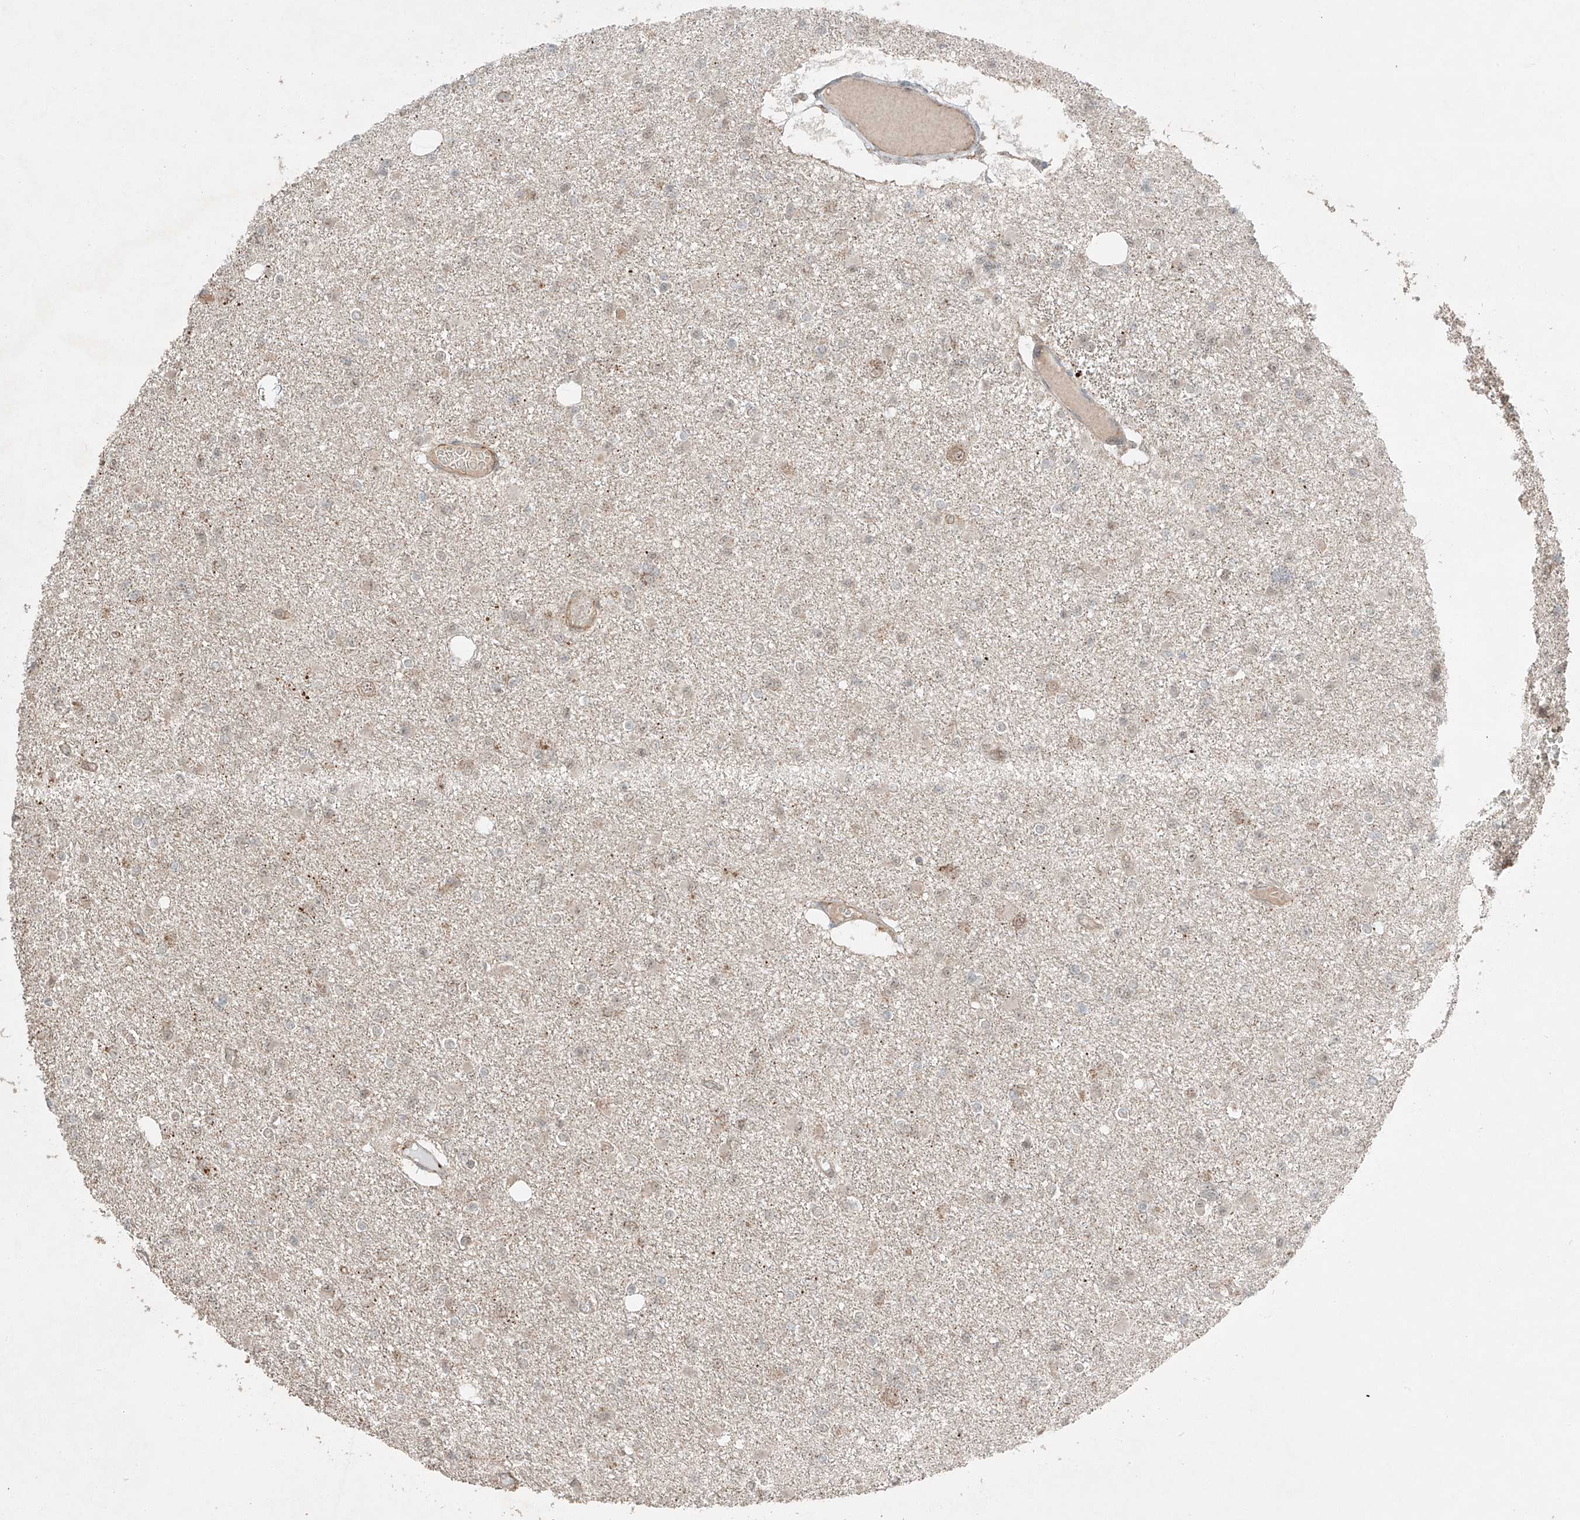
{"staining": {"intensity": "negative", "quantity": "none", "location": "none"}, "tissue": "glioma", "cell_type": "Tumor cells", "image_type": "cancer", "snomed": [{"axis": "morphology", "description": "Glioma, malignant, Low grade"}, {"axis": "topography", "description": "Brain"}], "caption": "IHC of malignant glioma (low-grade) demonstrates no positivity in tumor cells.", "gene": "ZNF620", "patient": {"sex": "female", "age": 22}}